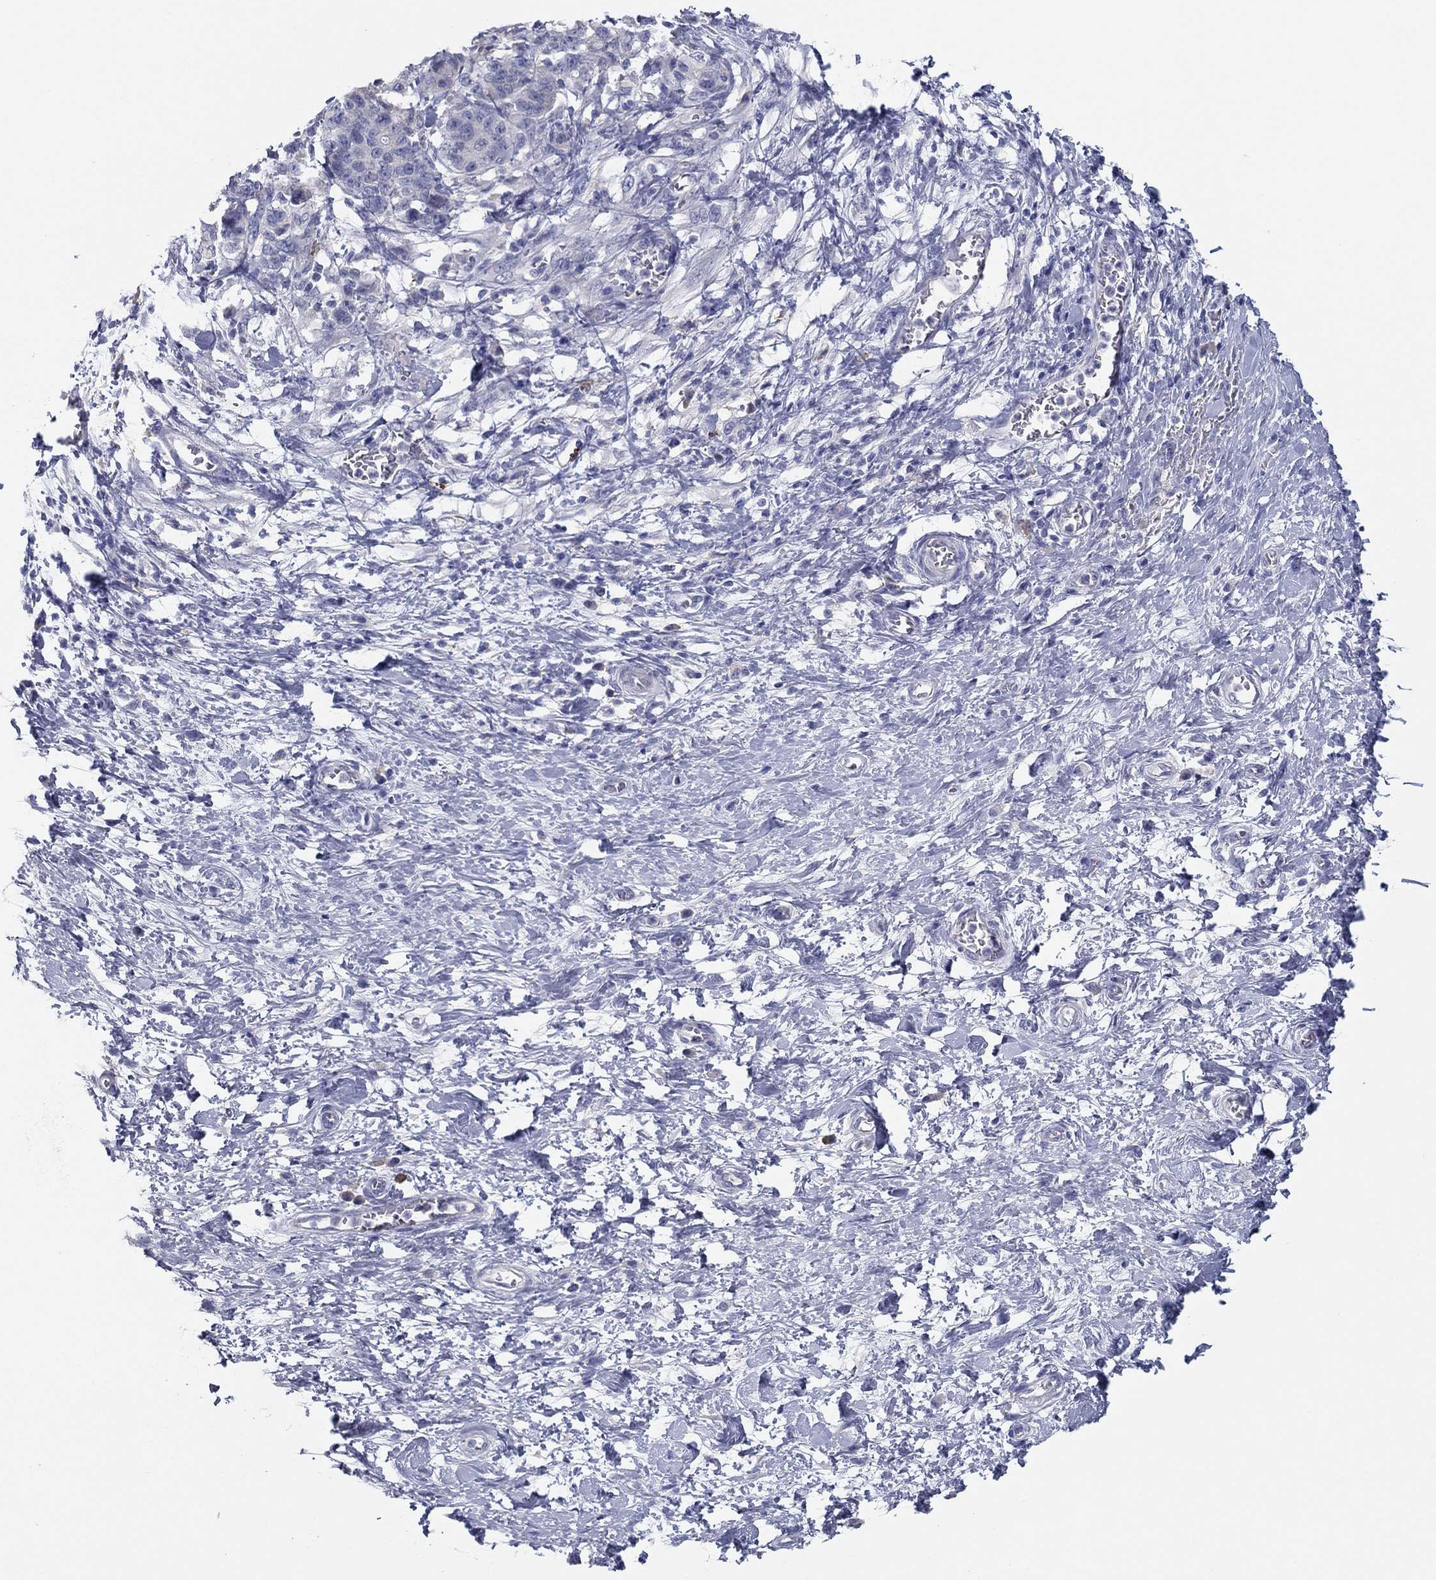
{"staining": {"intensity": "negative", "quantity": "none", "location": "none"}, "tissue": "stomach cancer", "cell_type": "Tumor cells", "image_type": "cancer", "snomed": [{"axis": "morphology", "description": "Normal tissue, NOS"}, {"axis": "morphology", "description": "Adenocarcinoma, NOS"}, {"axis": "topography", "description": "Stomach"}], "caption": "Tumor cells show no significant protein positivity in stomach cancer (adenocarcinoma).", "gene": "GRK7", "patient": {"sex": "female", "age": 64}}